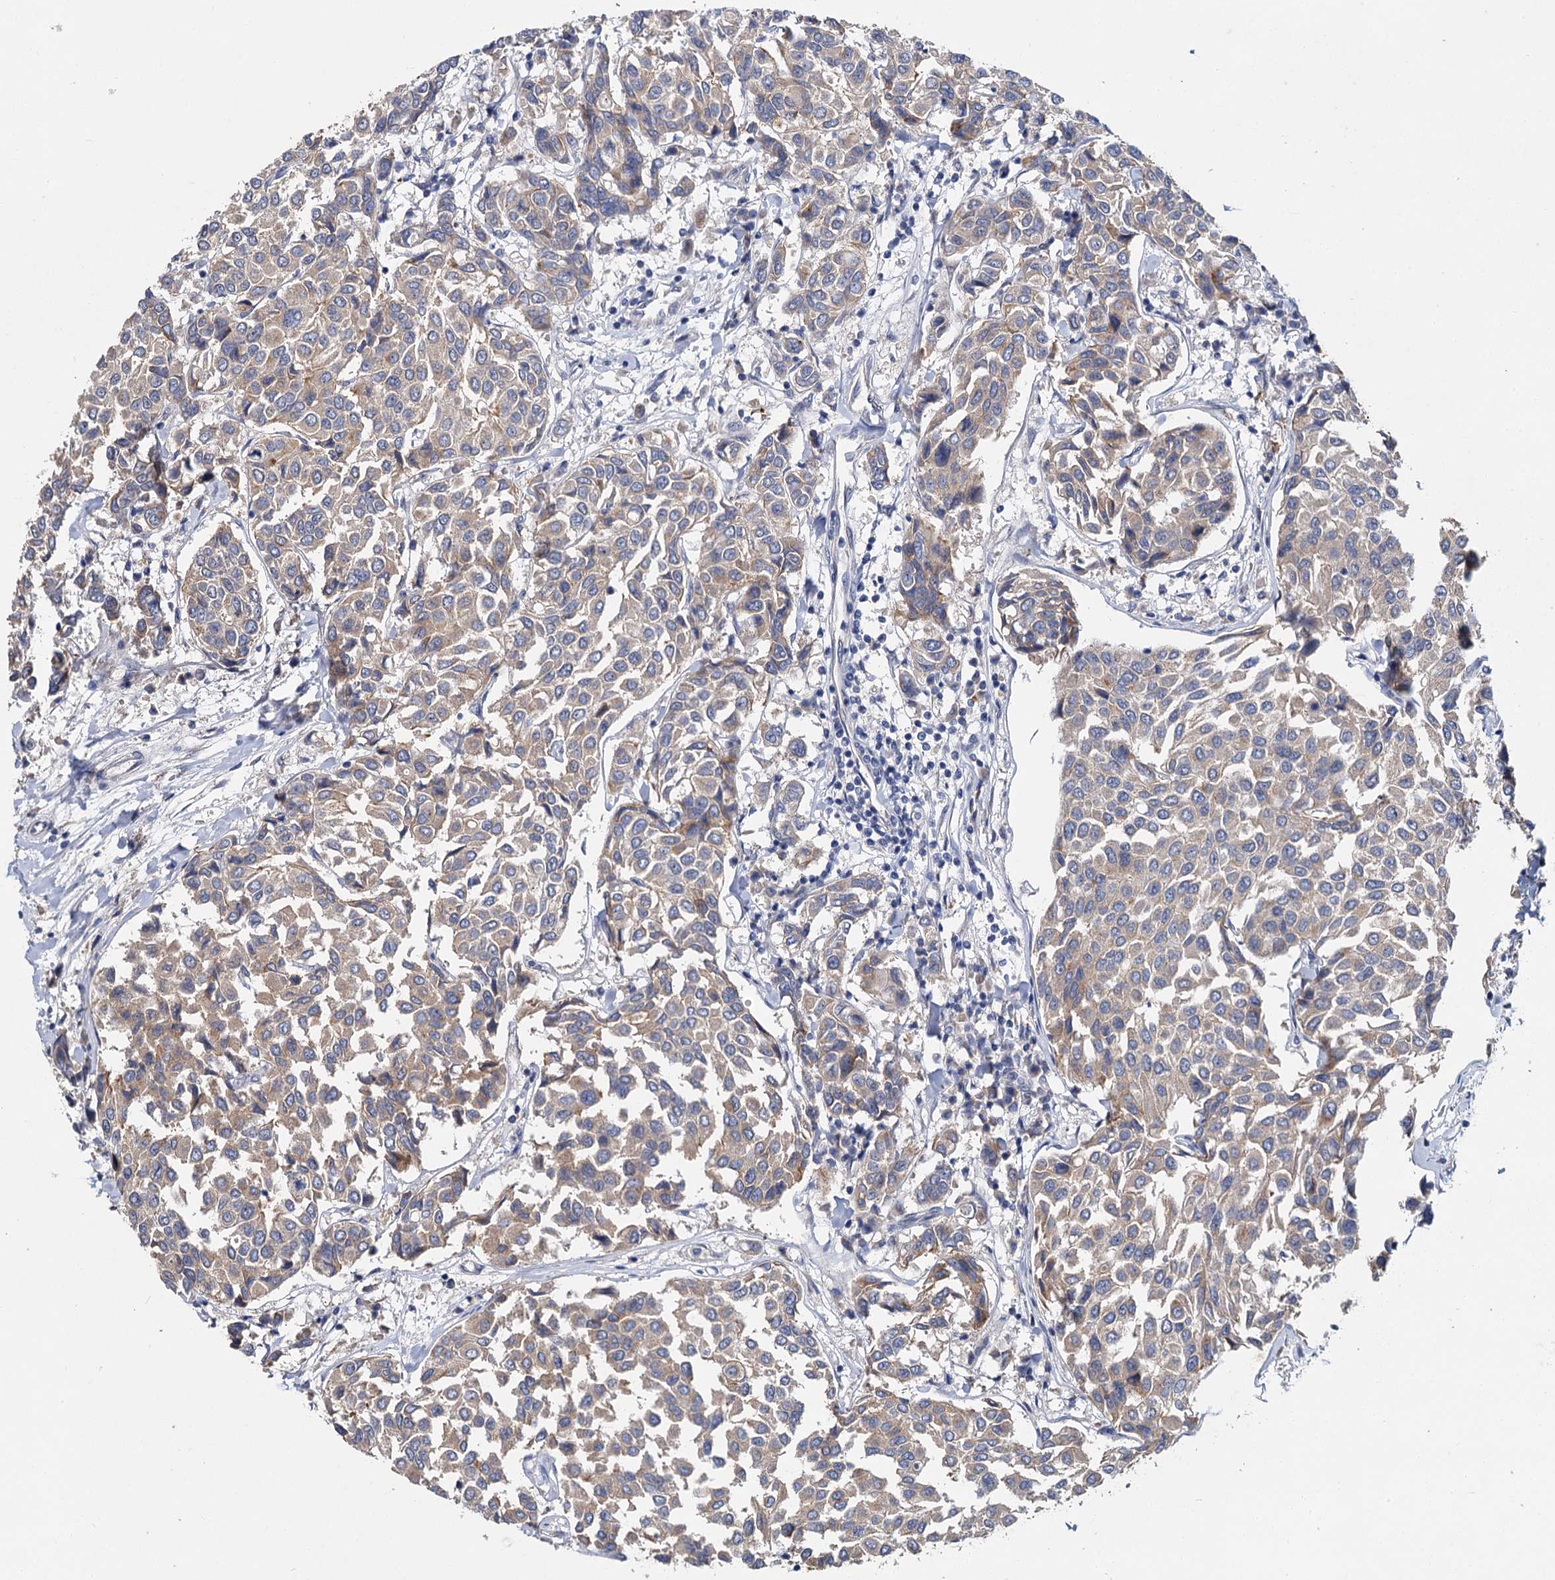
{"staining": {"intensity": "weak", "quantity": ">75%", "location": "cytoplasmic/membranous"}, "tissue": "breast cancer", "cell_type": "Tumor cells", "image_type": "cancer", "snomed": [{"axis": "morphology", "description": "Duct carcinoma"}, {"axis": "topography", "description": "Breast"}], "caption": "Immunohistochemical staining of infiltrating ductal carcinoma (breast) shows low levels of weak cytoplasmic/membranous protein expression in approximately >75% of tumor cells. (brown staining indicates protein expression, while blue staining denotes nuclei).", "gene": "ATP9A", "patient": {"sex": "female", "age": 55}}